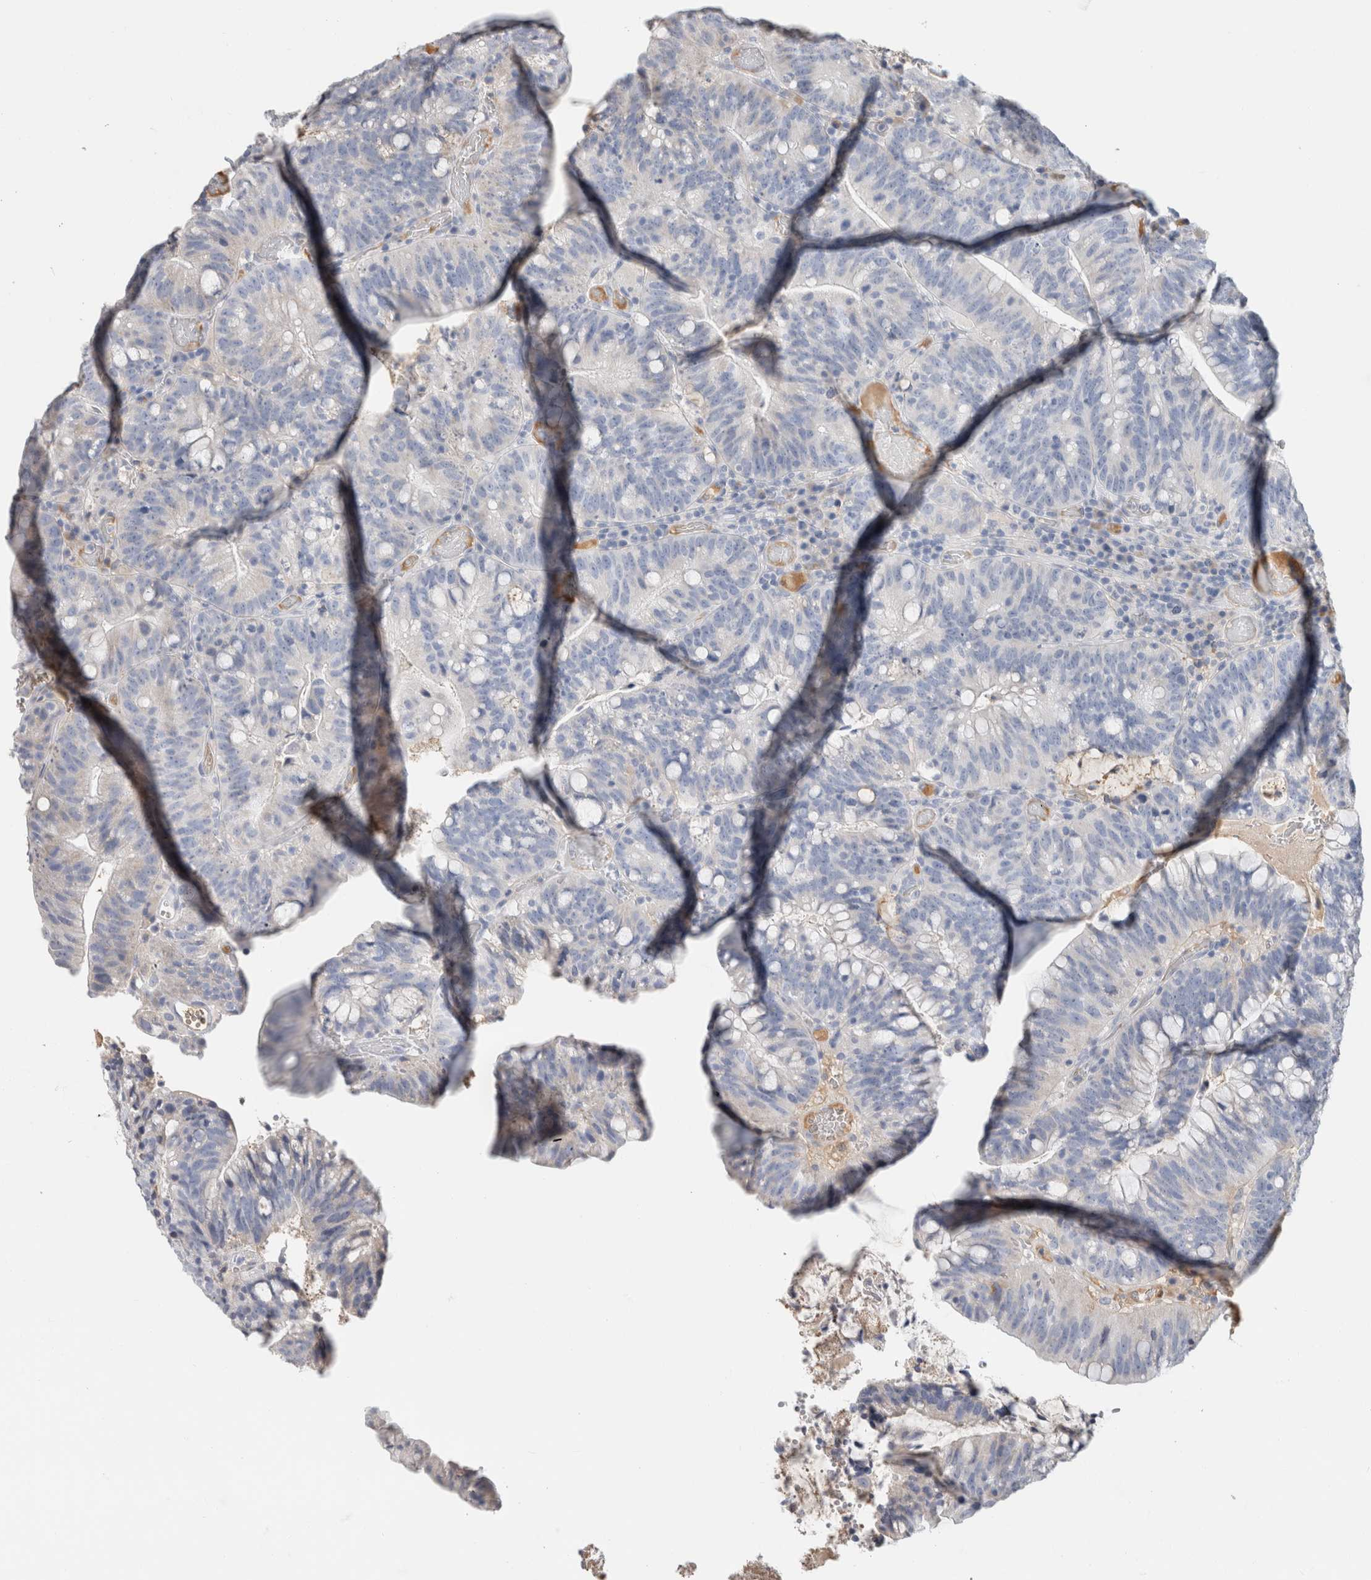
{"staining": {"intensity": "negative", "quantity": "none", "location": "none"}, "tissue": "colorectal cancer", "cell_type": "Tumor cells", "image_type": "cancer", "snomed": [{"axis": "morphology", "description": "Adenocarcinoma, NOS"}, {"axis": "topography", "description": "Colon"}], "caption": "High power microscopy photomicrograph of an IHC image of colorectal cancer (adenocarcinoma), revealing no significant expression in tumor cells. (DAB (3,3'-diaminobenzidine) immunohistochemistry (IHC), high magnification).", "gene": "SCGB1A1", "patient": {"sex": "female", "age": 66}}